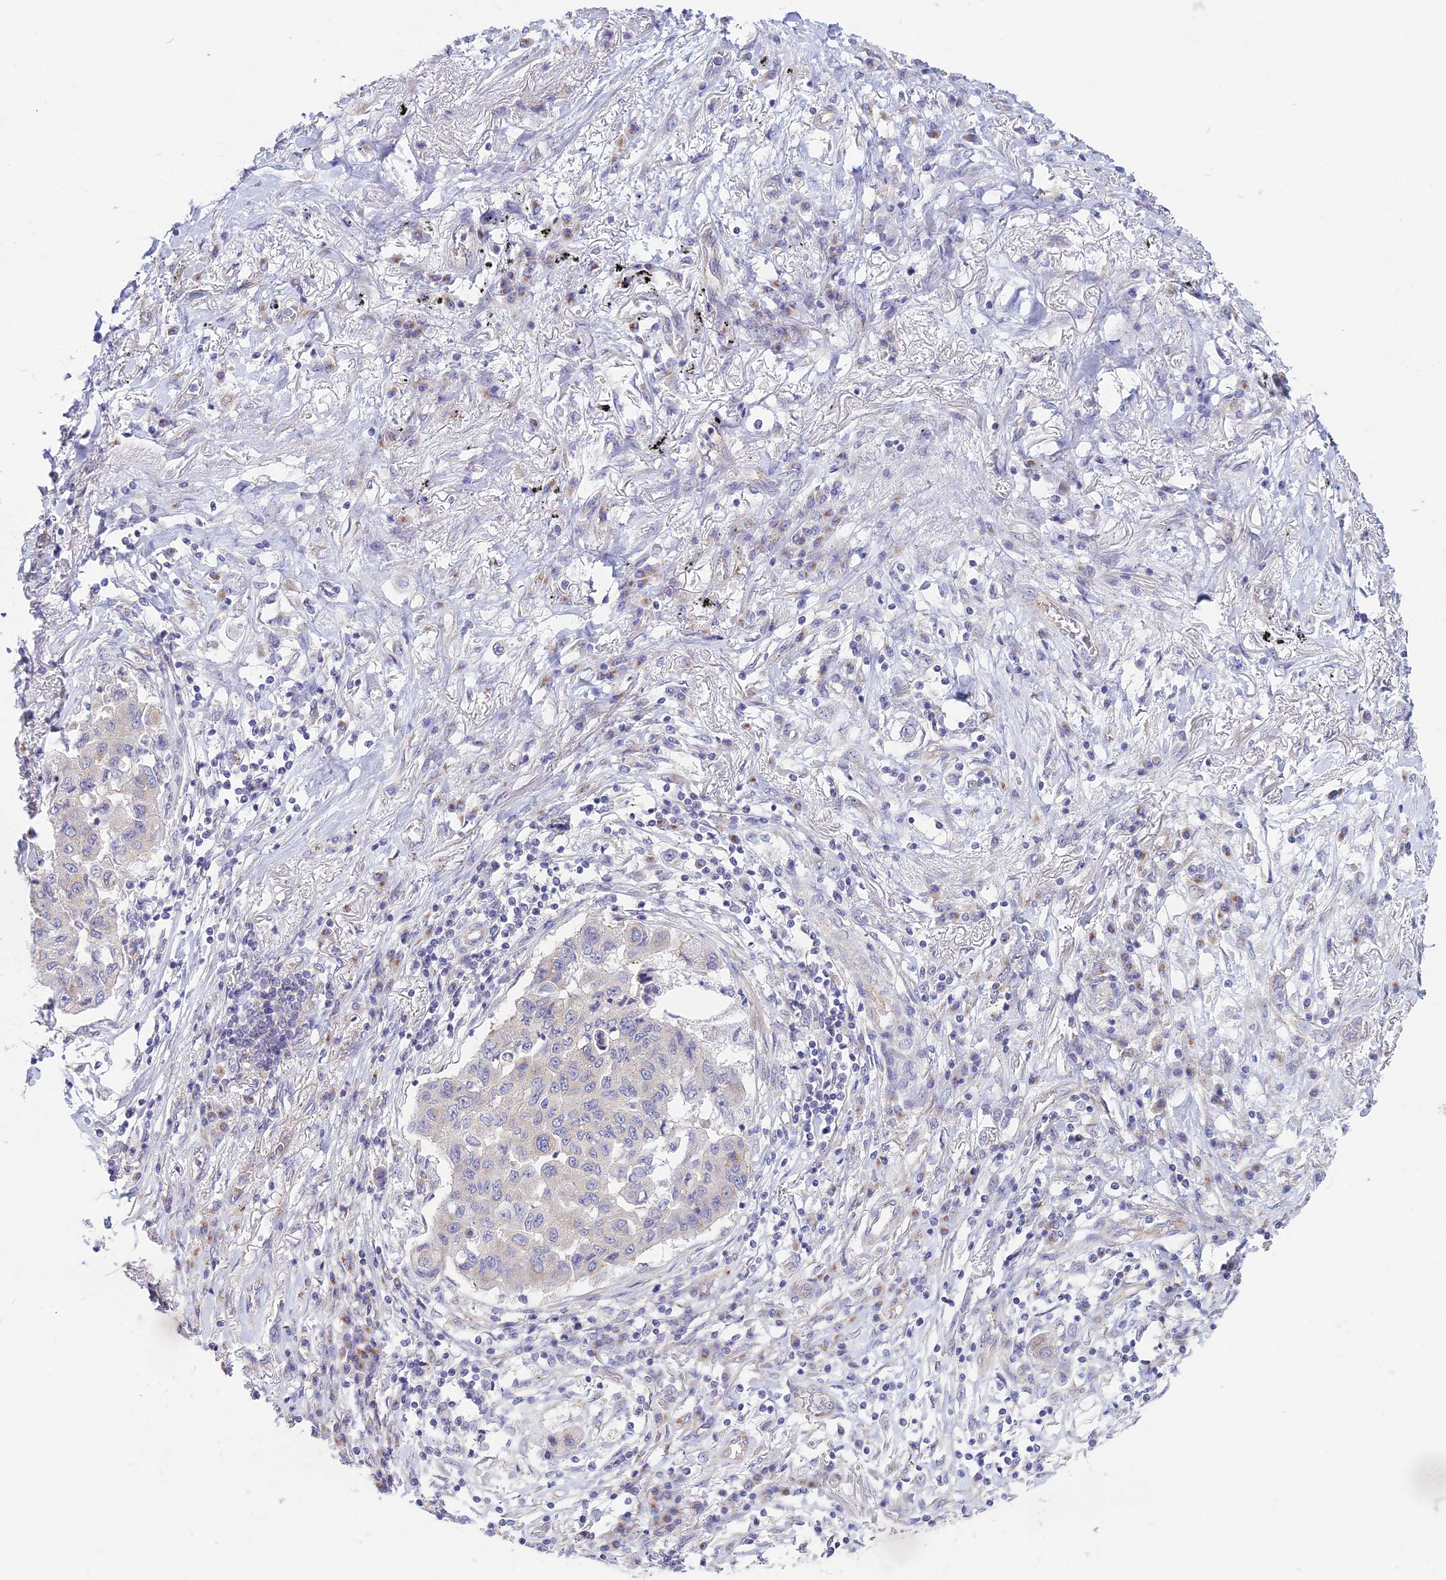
{"staining": {"intensity": "negative", "quantity": "none", "location": "none"}, "tissue": "lung cancer", "cell_type": "Tumor cells", "image_type": "cancer", "snomed": [{"axis": "morphology", "description": "Squamous cell carcinoma, NOS"}, {"axis": "topography", "description": "Lung"}], "caption": "Lung squamous cell carcinoma was stained to show a protein in brown. There is no significant staining in tumor cells. The staining is performed using DAB (3,3'-diaminobenzidine) brown chromogen with nuclei counter-stained in using hematoxylin.", "gene": "ZNF564", "patient": {"sex": "male", "age": 74}}